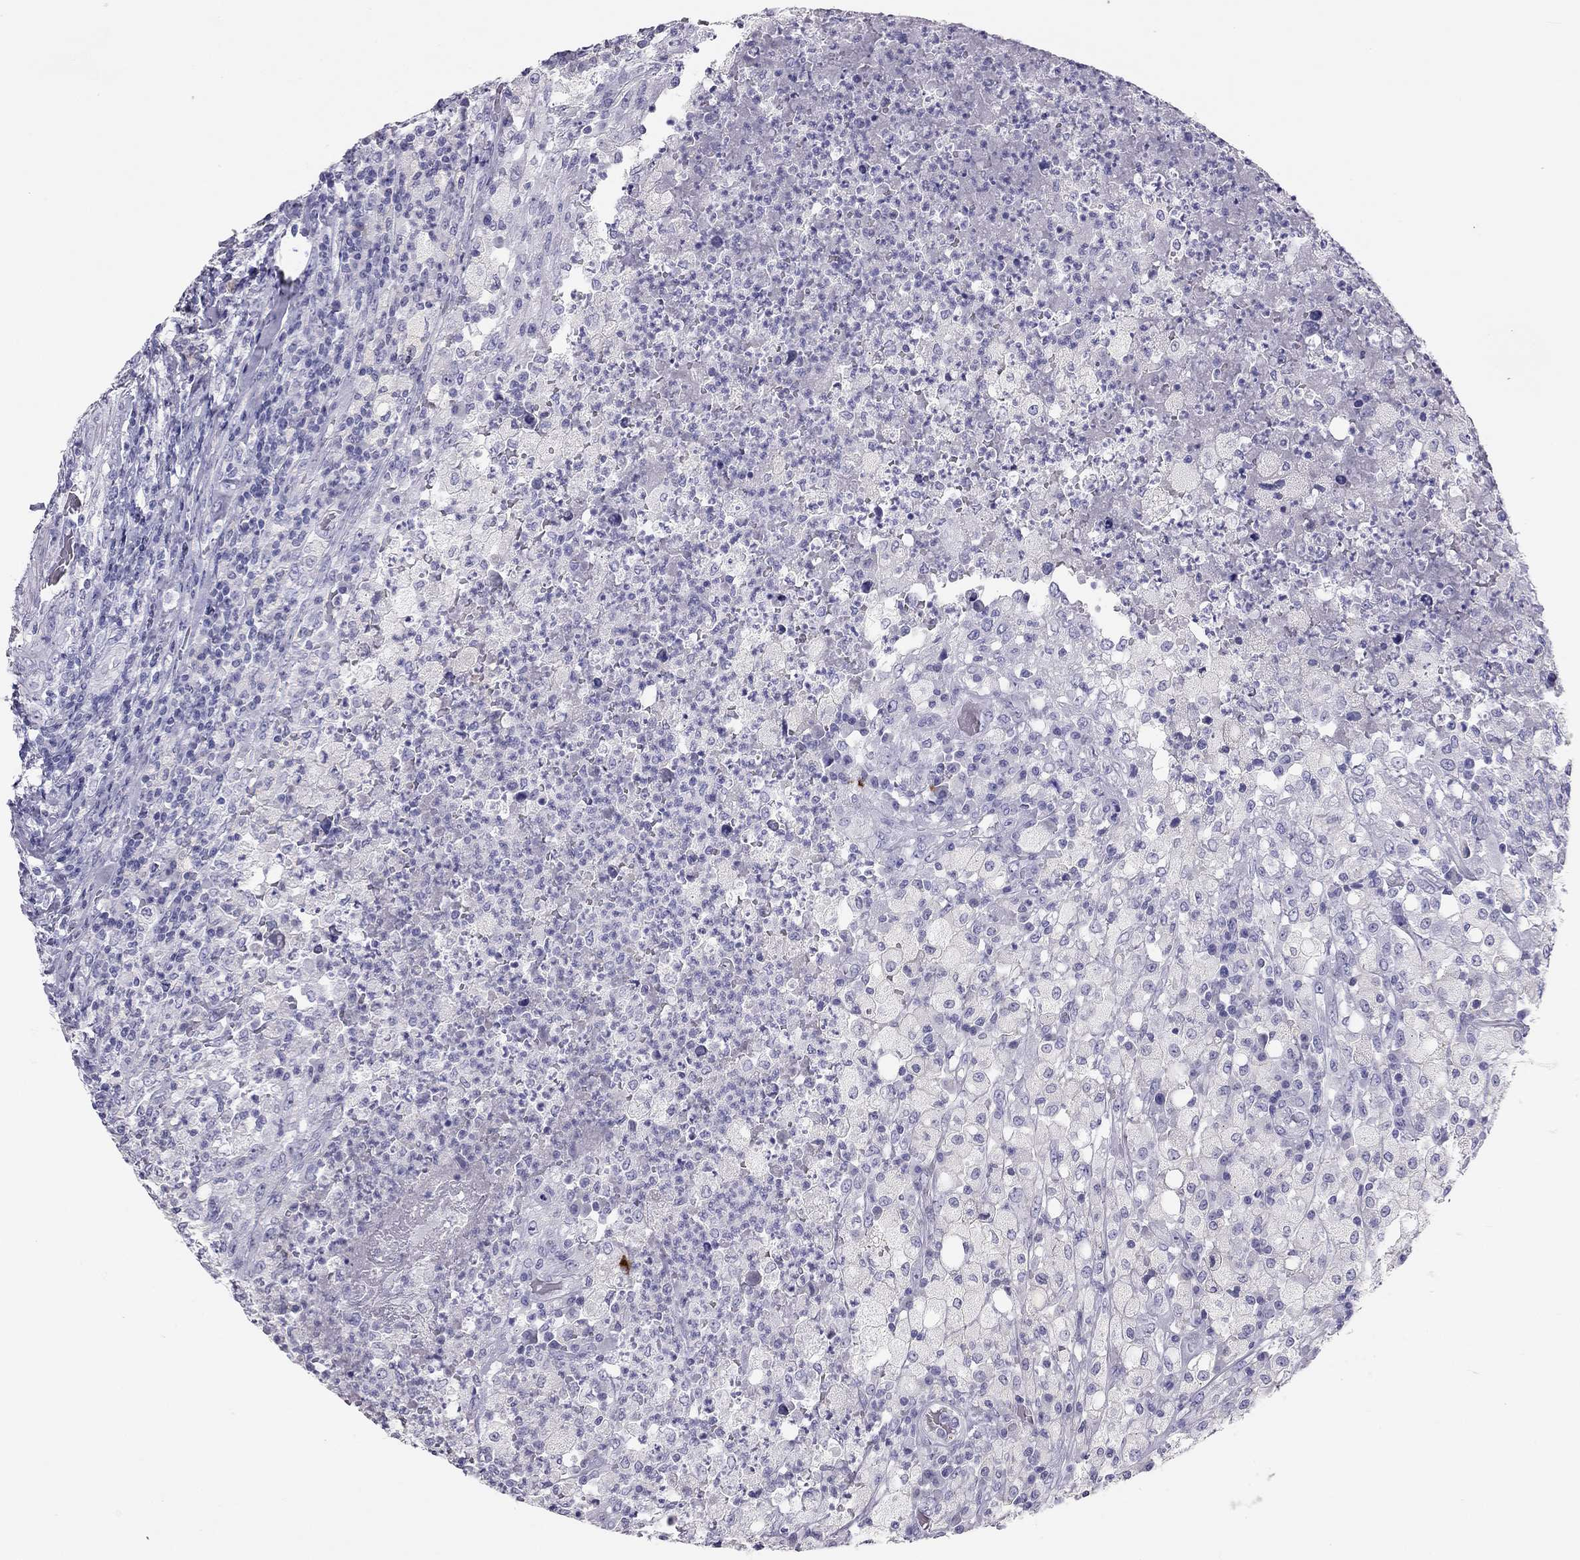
{"staining": {"intensity": "negative", "quantity": "none", "location": "none"}, "tissue": "testis cancer", "cell_type": "Tumor cells", "image_type": "cancer", "snomed": [{"axis": "morphology", "description": "Necrosis, NOS"}, {"axis": "morphology", "description": "Carcinoma, Embryonal, NOS"}, {"axis": "topography", "description": "Testis"}], "caption": "High magnification brightfield microscopy of testis cancer (embryonal carcinoma) stained with DAB (brown) and counterstained with hematoxylin (blue): tumor cells show no significant expression. (DAB (3,3'-diaminobenzidine) immunohistochemistry, high magnification).", "gene": "KLRG1", "patient": {"sex": "male", "age": 19}}